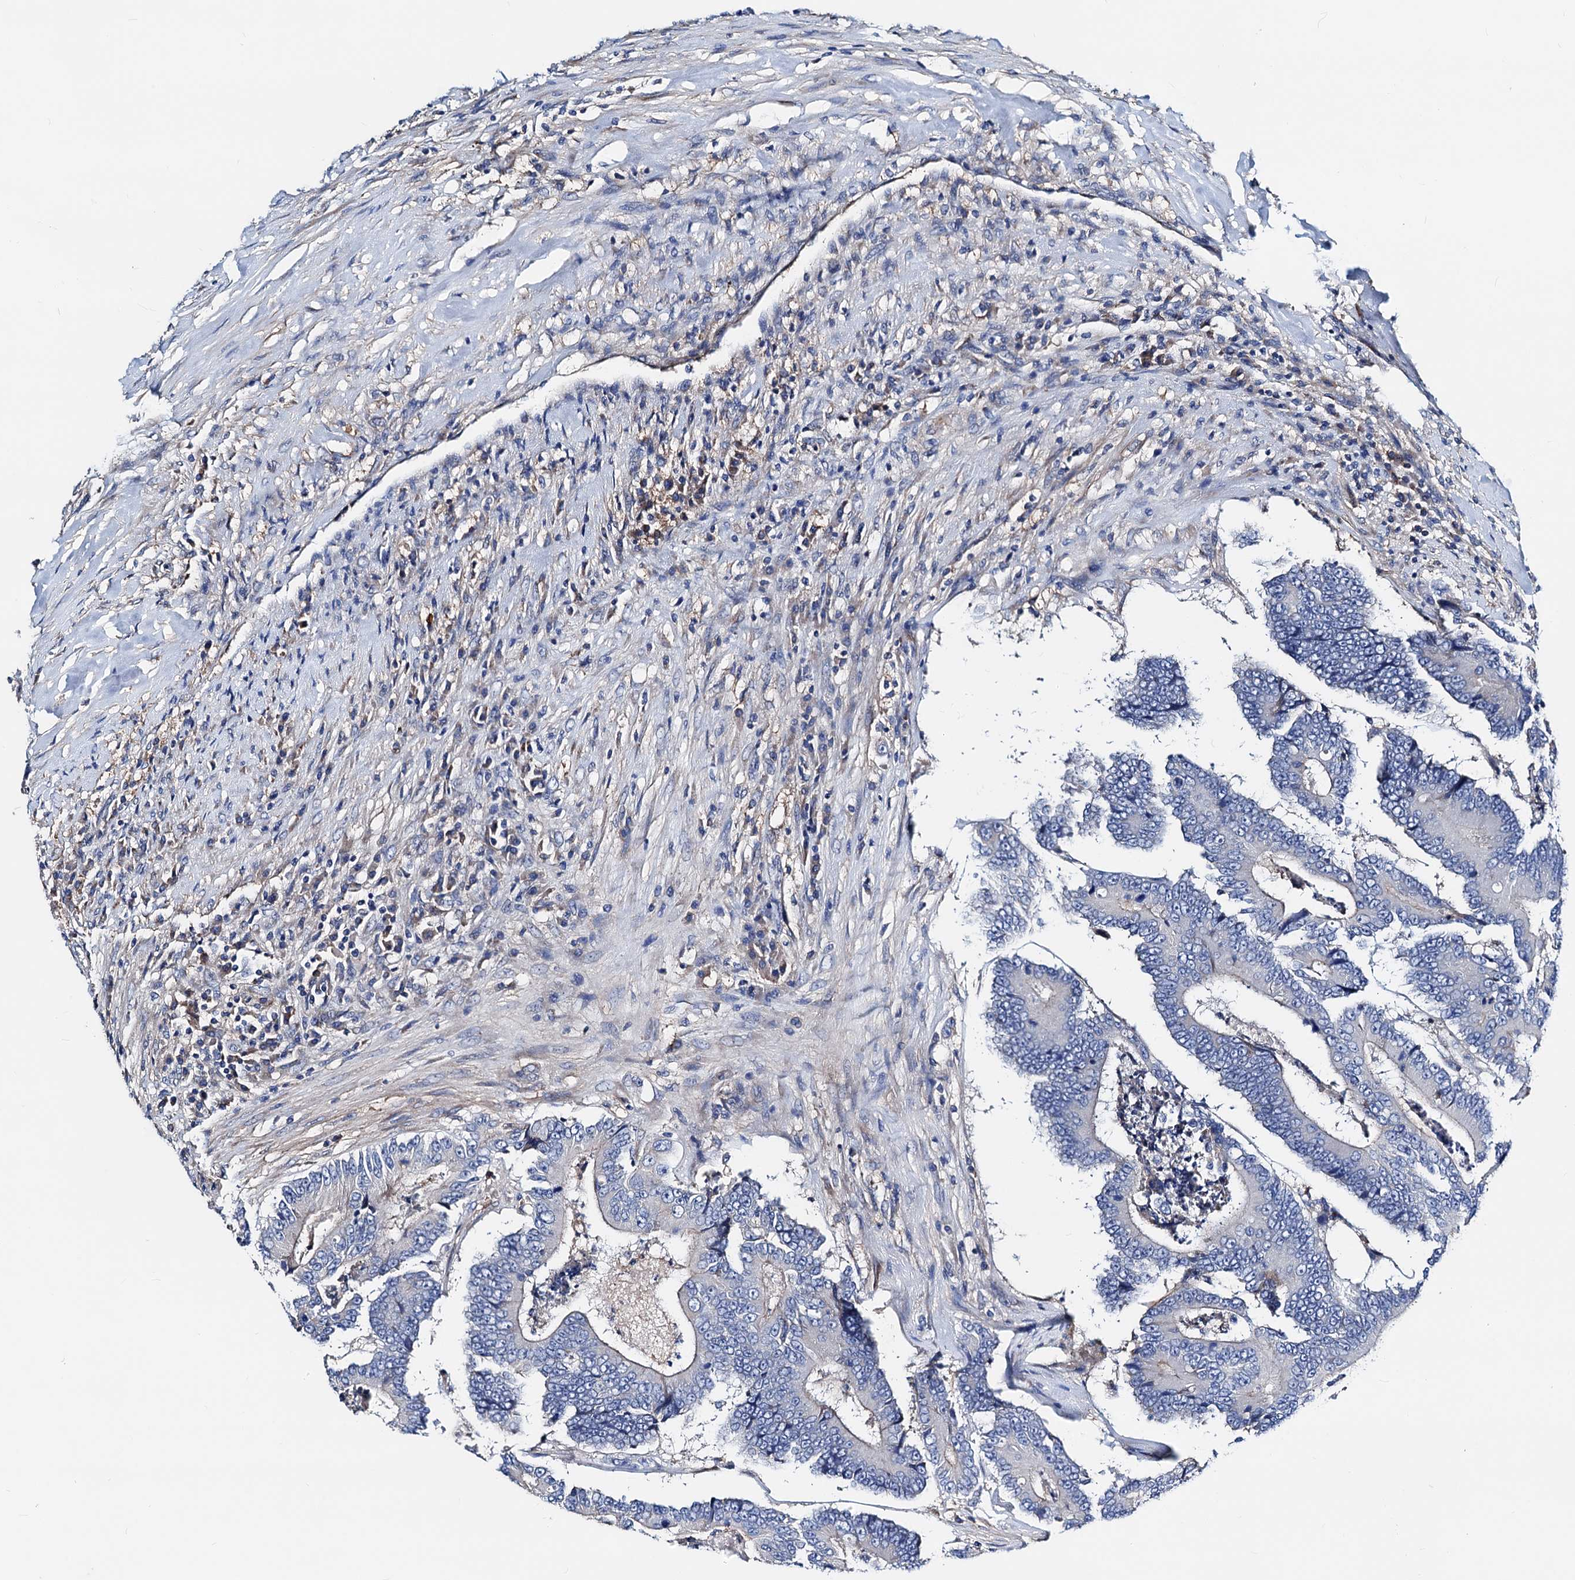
{"staining": {"intensity": "weak", "quantity": "<25%", "location": "cytoplasmic/membranous"}, "tissue": "colorectal cancer", "cell_type": "Tumor cells", "image_type": "cancer", "snomed": [{"axis": "morphology", "description": "Adenocarcinoma, NOS"}, {"axis": "topography", "description": "Colon"}], "caption": "Immunohistochemical staining of human adenocarcinoma (colorectal) shows no significant positivity in tumor cells. (IHC, brightfield microscopy, high magnification).", "gene": "GCOM1", "patient": {"sex": "male", "age": 83}}